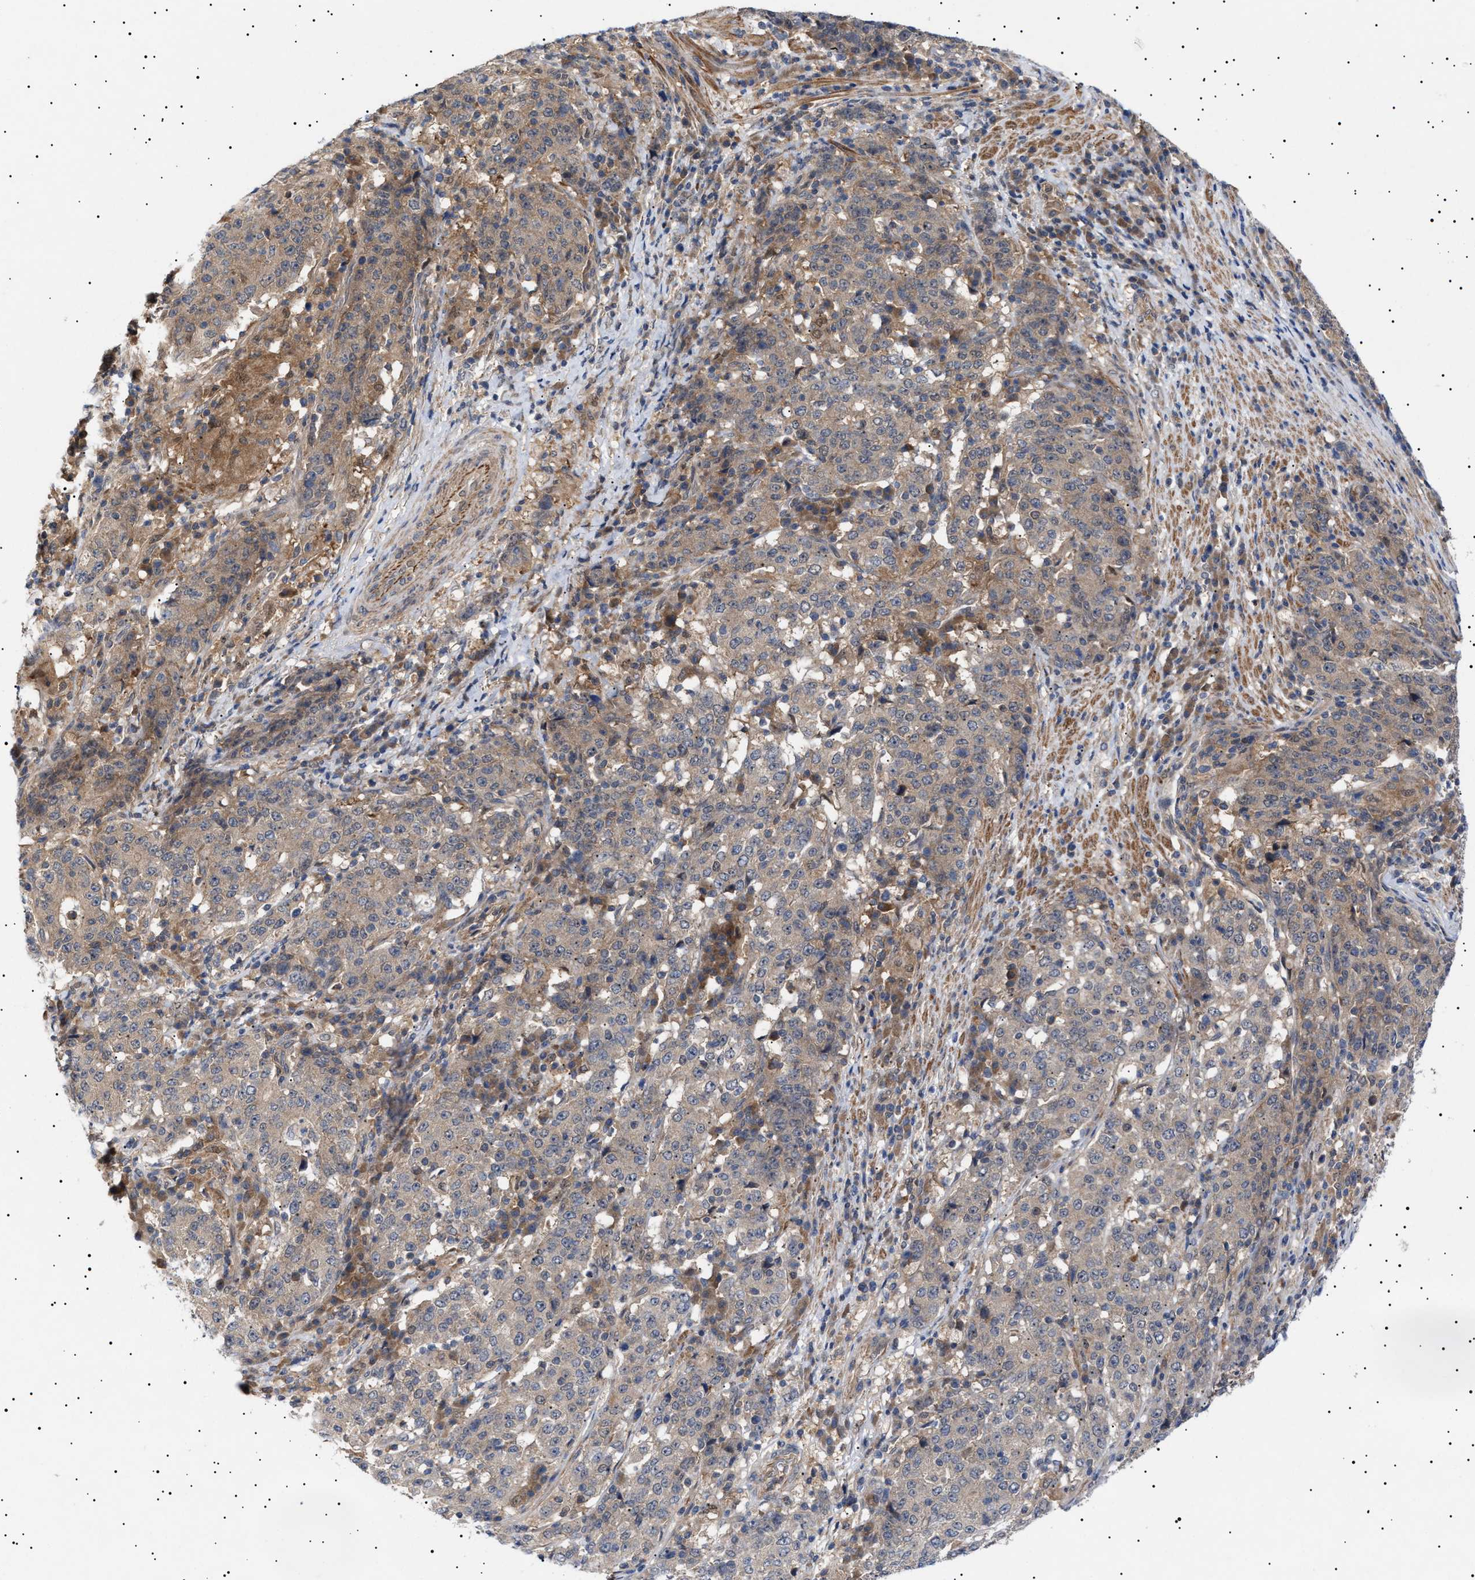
{"staining": {"intensity": "weak", "quantity": "25%-75%", "location": "cytoplasmic/membranous"}, "tissue": "stomach cancer", "cell_type": "Tumor cells", "image_type": "cancer", "snomed": [{"axis": "morphology", "description": "Adenocarcinoma, NOS"}, {"axis": "topography", "description": "Stomach"}], "caption": "A brown stain labels weak cytoplasmic/membranous staining of a protein in human stomach cancer (adenocarcinoma) tumor cells.", "gene": "NPLOC4", "patient": {"sex": "male", "age": 59}}